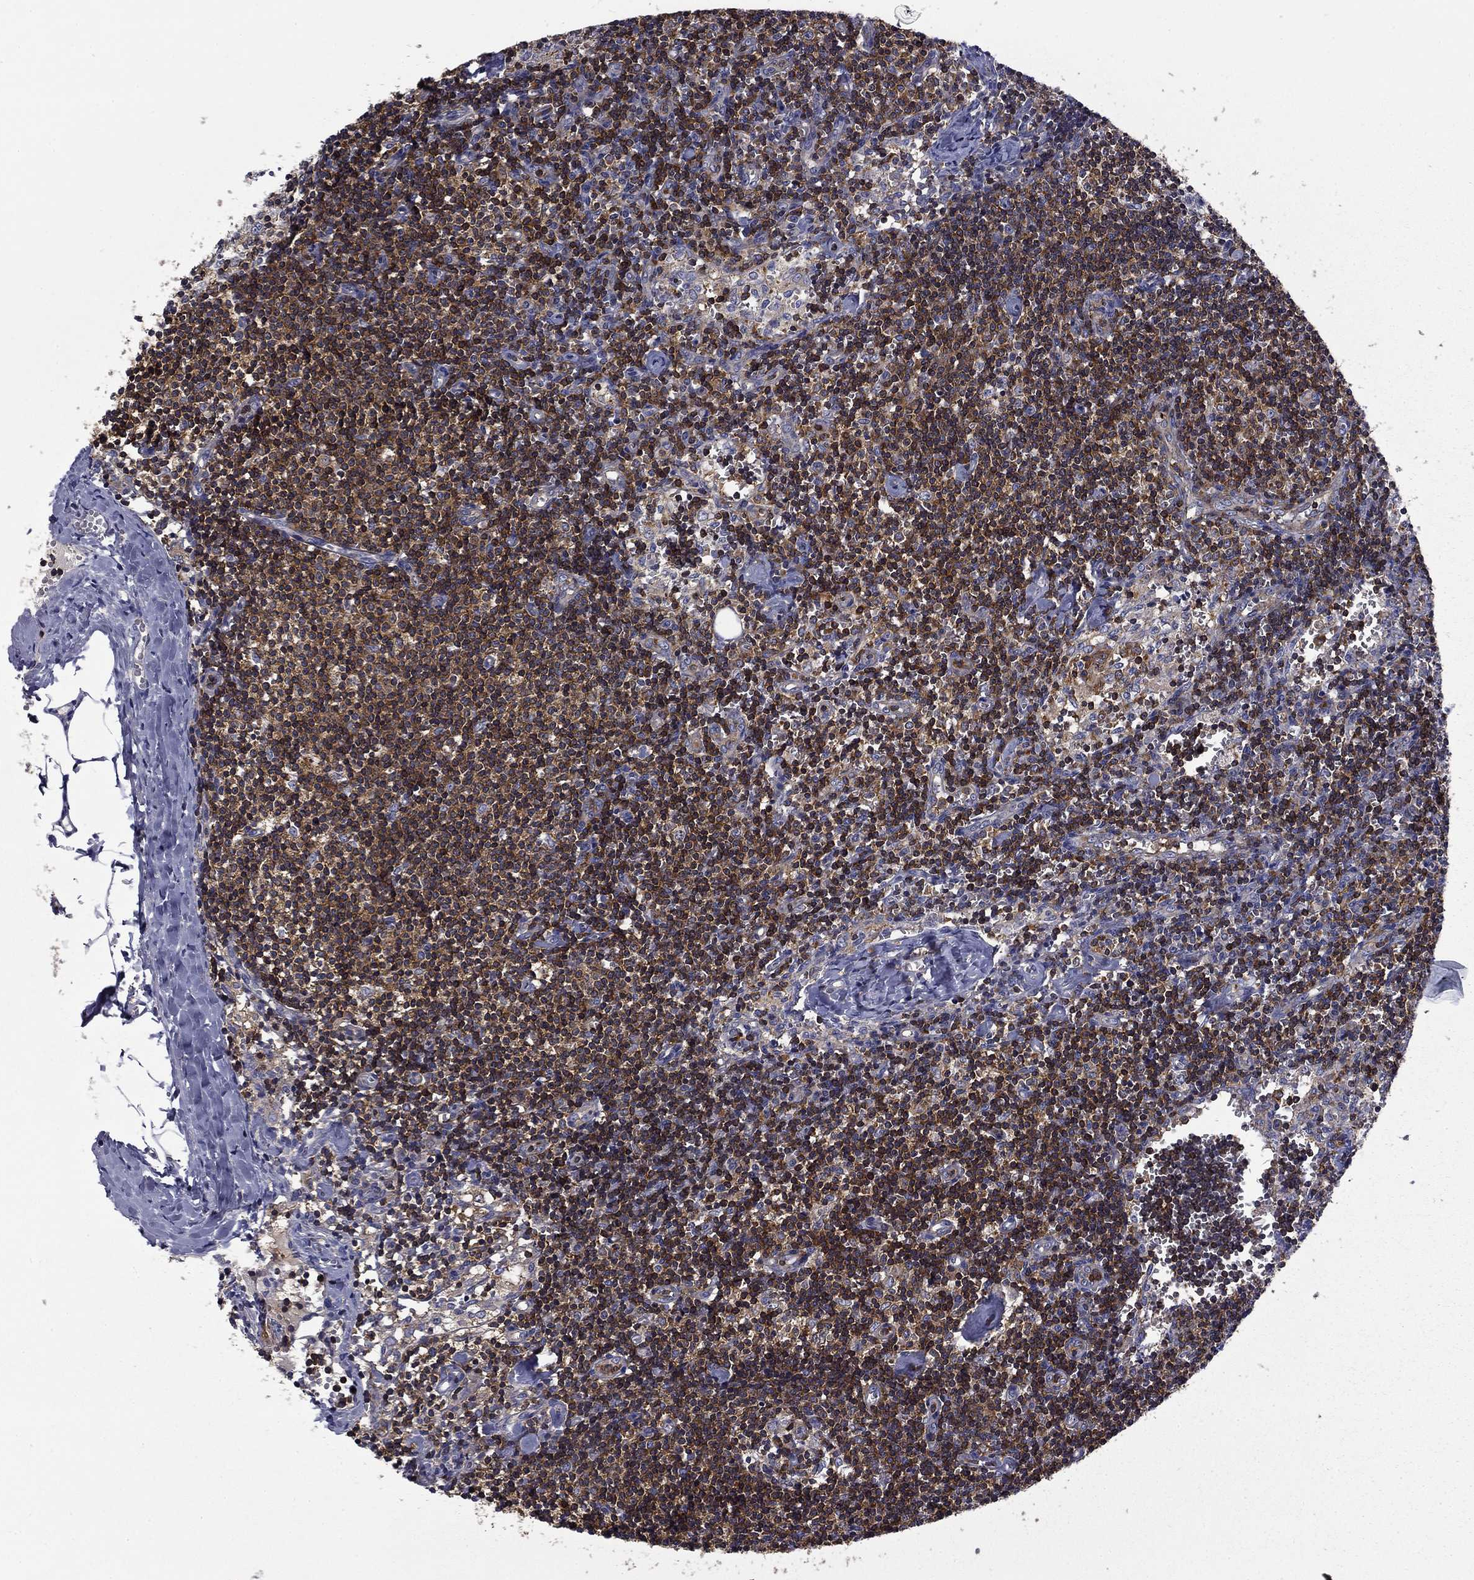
{"staining": {"intensity": "strong", "quantity": "25%-75%", "location": "cytoplasmic/membranous"}, "tissue": "lymph node", "cell_type": "Non-germinal center cells", "image_type": "normal", "snomed": [{"axis": "morphology", "description": "Normal tissue, NOS"}, {"axis": "topography", "description": "Lymph node"}], "caption": "Protein analysis of normal lymph node displays strong cytoplasmic/membranous positivity in about 25%-75% of non-germinal center cells. (IHC, brightfield microscopy, high magnification).", "gene": "ARHGAP45", "patient": {"sex": "female", "age": 52}}